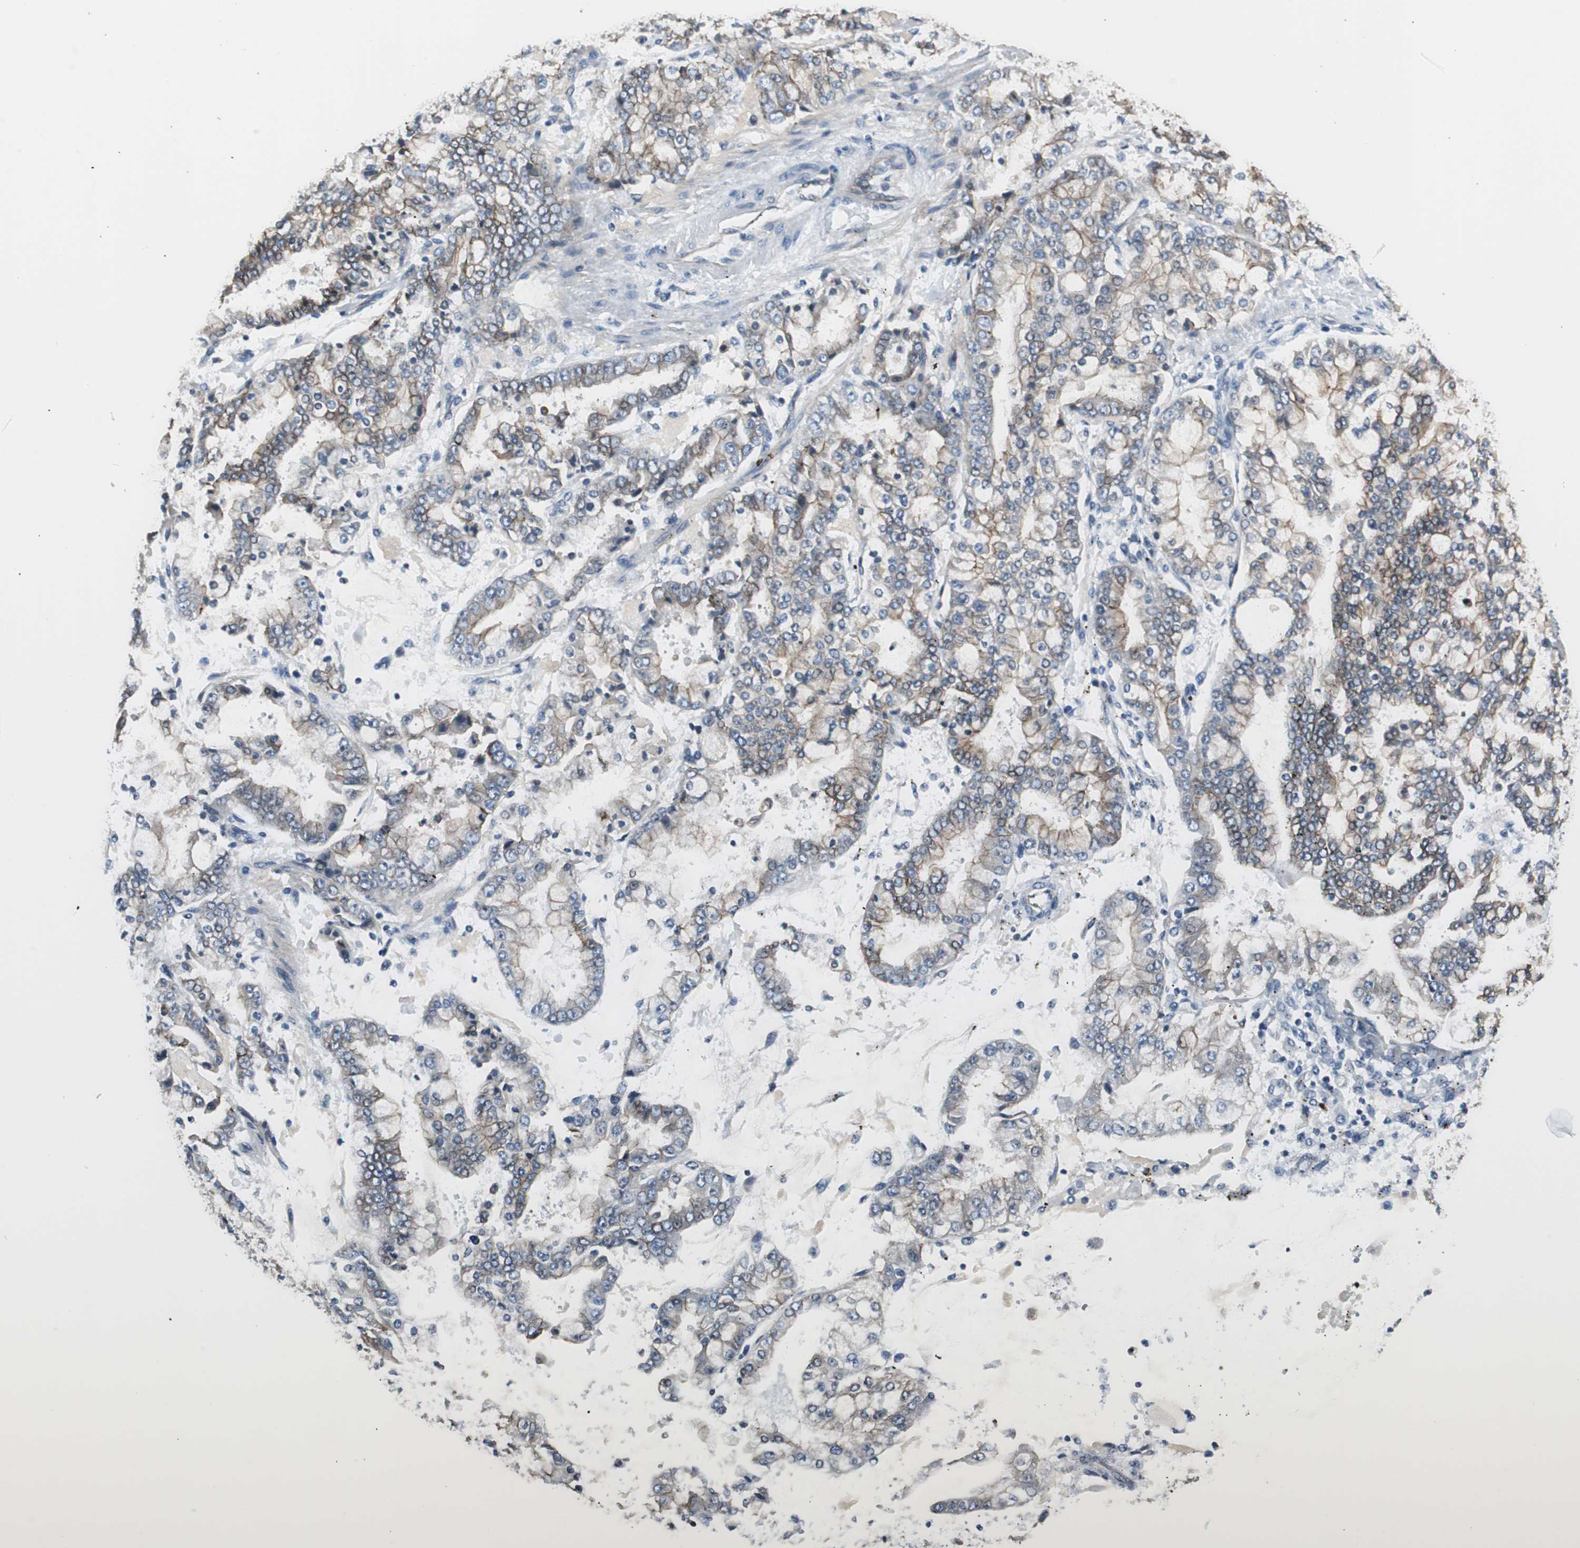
{"staining": {"intensity": "moderate", "quantity": ">75%", "location": "cytoplasmic/membranous"}, "tissue": "stomach cancer", "cell_type": "Tumor cells", "image_type": "cancer", "snomed": [{"axis": "morphology", "description": "Adenocarcinoma, NOS"}, {"axis": "topography", "description": "Stomach"}], "caption": "A high-resolution photomicrograph shows immunohistochemistry staining of stomach adenocarcinoma, which demonstrates moderate cytoplasmic/membranous expression in approximately >75% of tumor cells. Nuclei are stained in blue.", "gene": "STXBP4", "patient": {"sex": "male", "age": 76}}